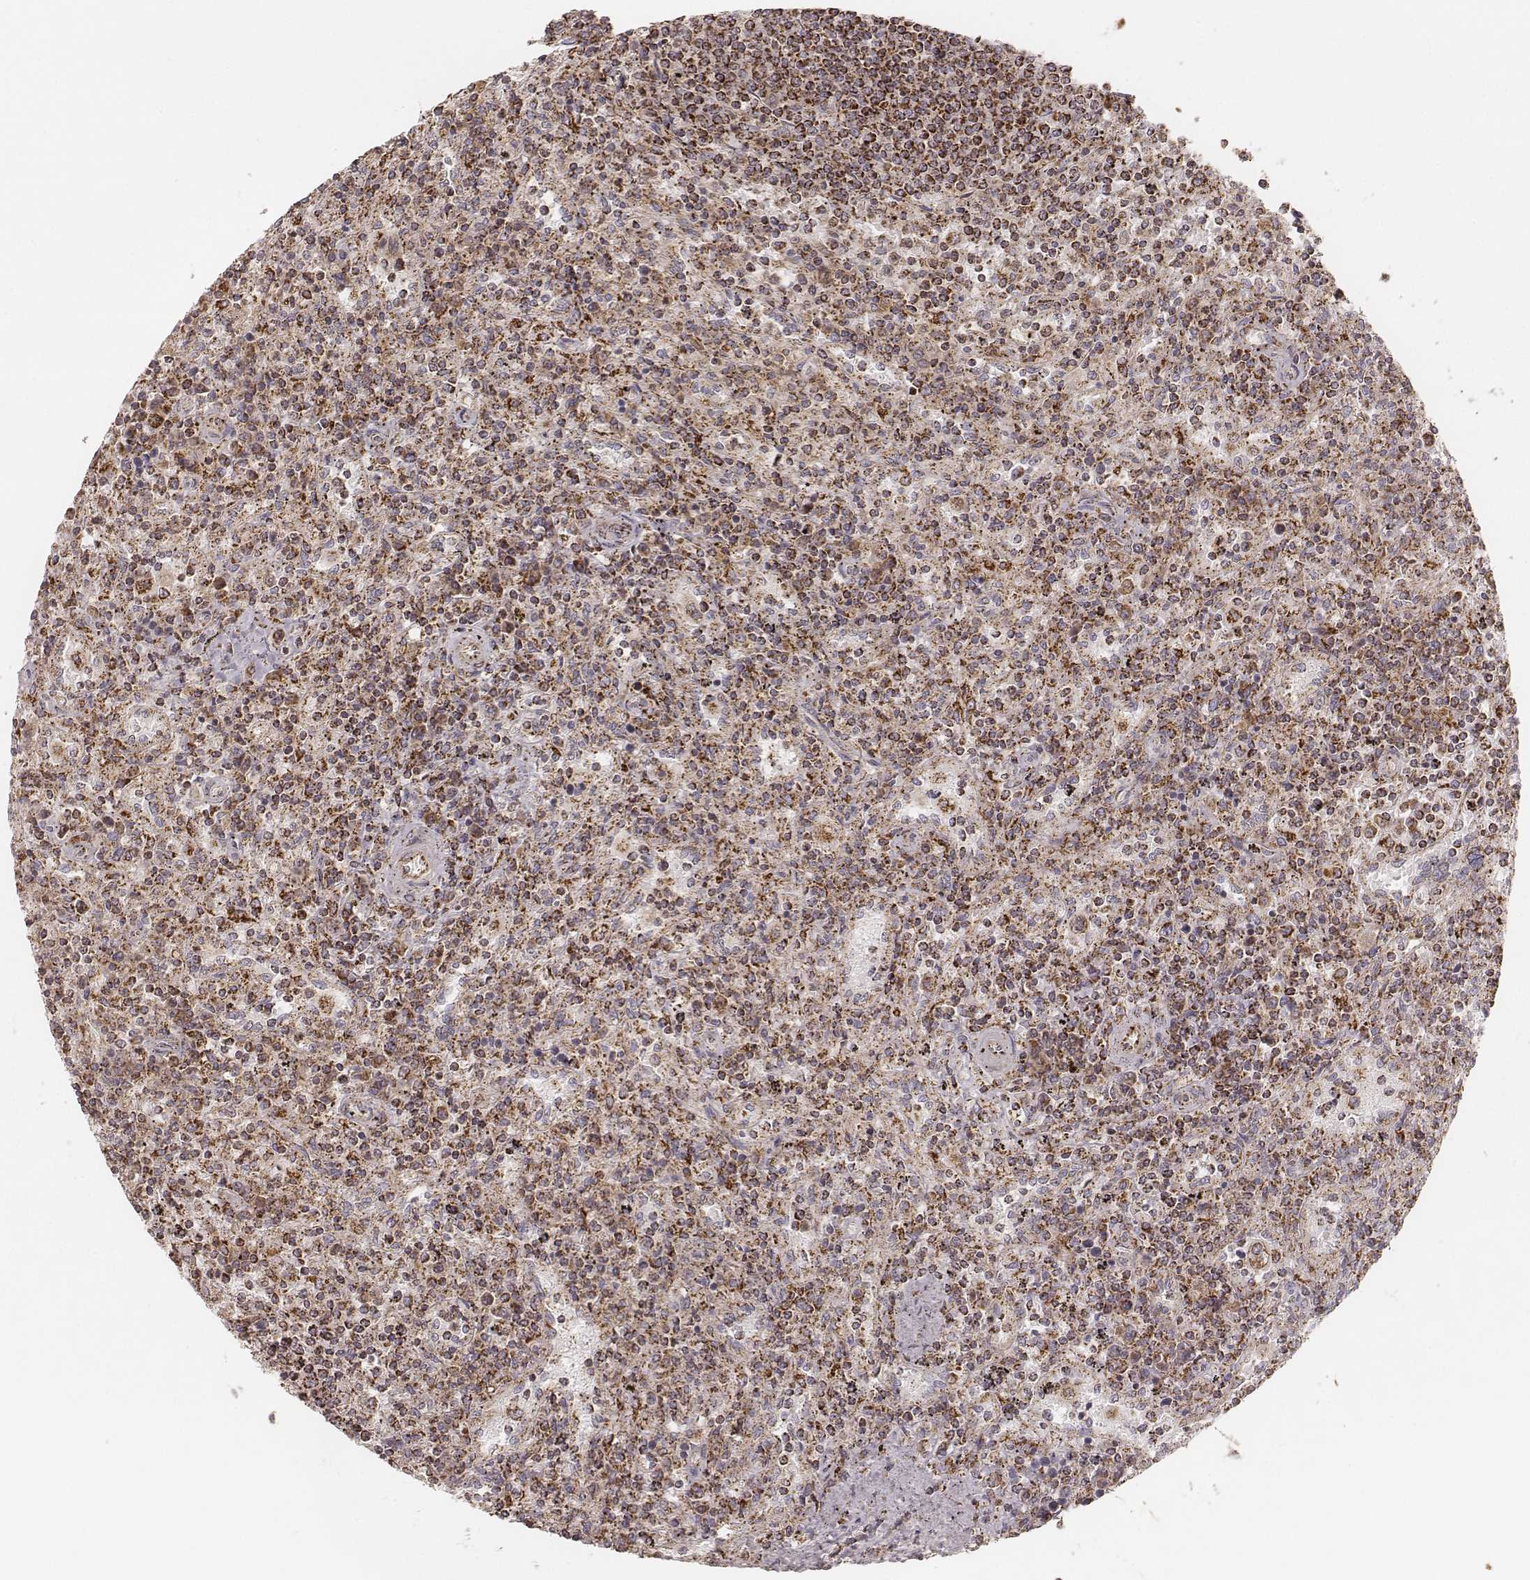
{"staining": {"intensity": "strong", "quantity": ">75%", "location": "cytoplasmic/membranous"}, "tissue": "lymphoma", "cell_type": "Tumor cells", "image_type": "cancer", "snomed": [{"axis": "morphology", "description": "Malignant lymphoma, non-Hodgkin's type, Low grade"}, {"axis": "topography", "description": "Spleen"}], "caption": "This photomicrograph displays immunohistochemistry staining of lymphoma, with high strong cytoplasmic/membranous expression in about >75% of tumor cells.", "gene": "CS", "patient": {"sex": "male", "age": 62}}